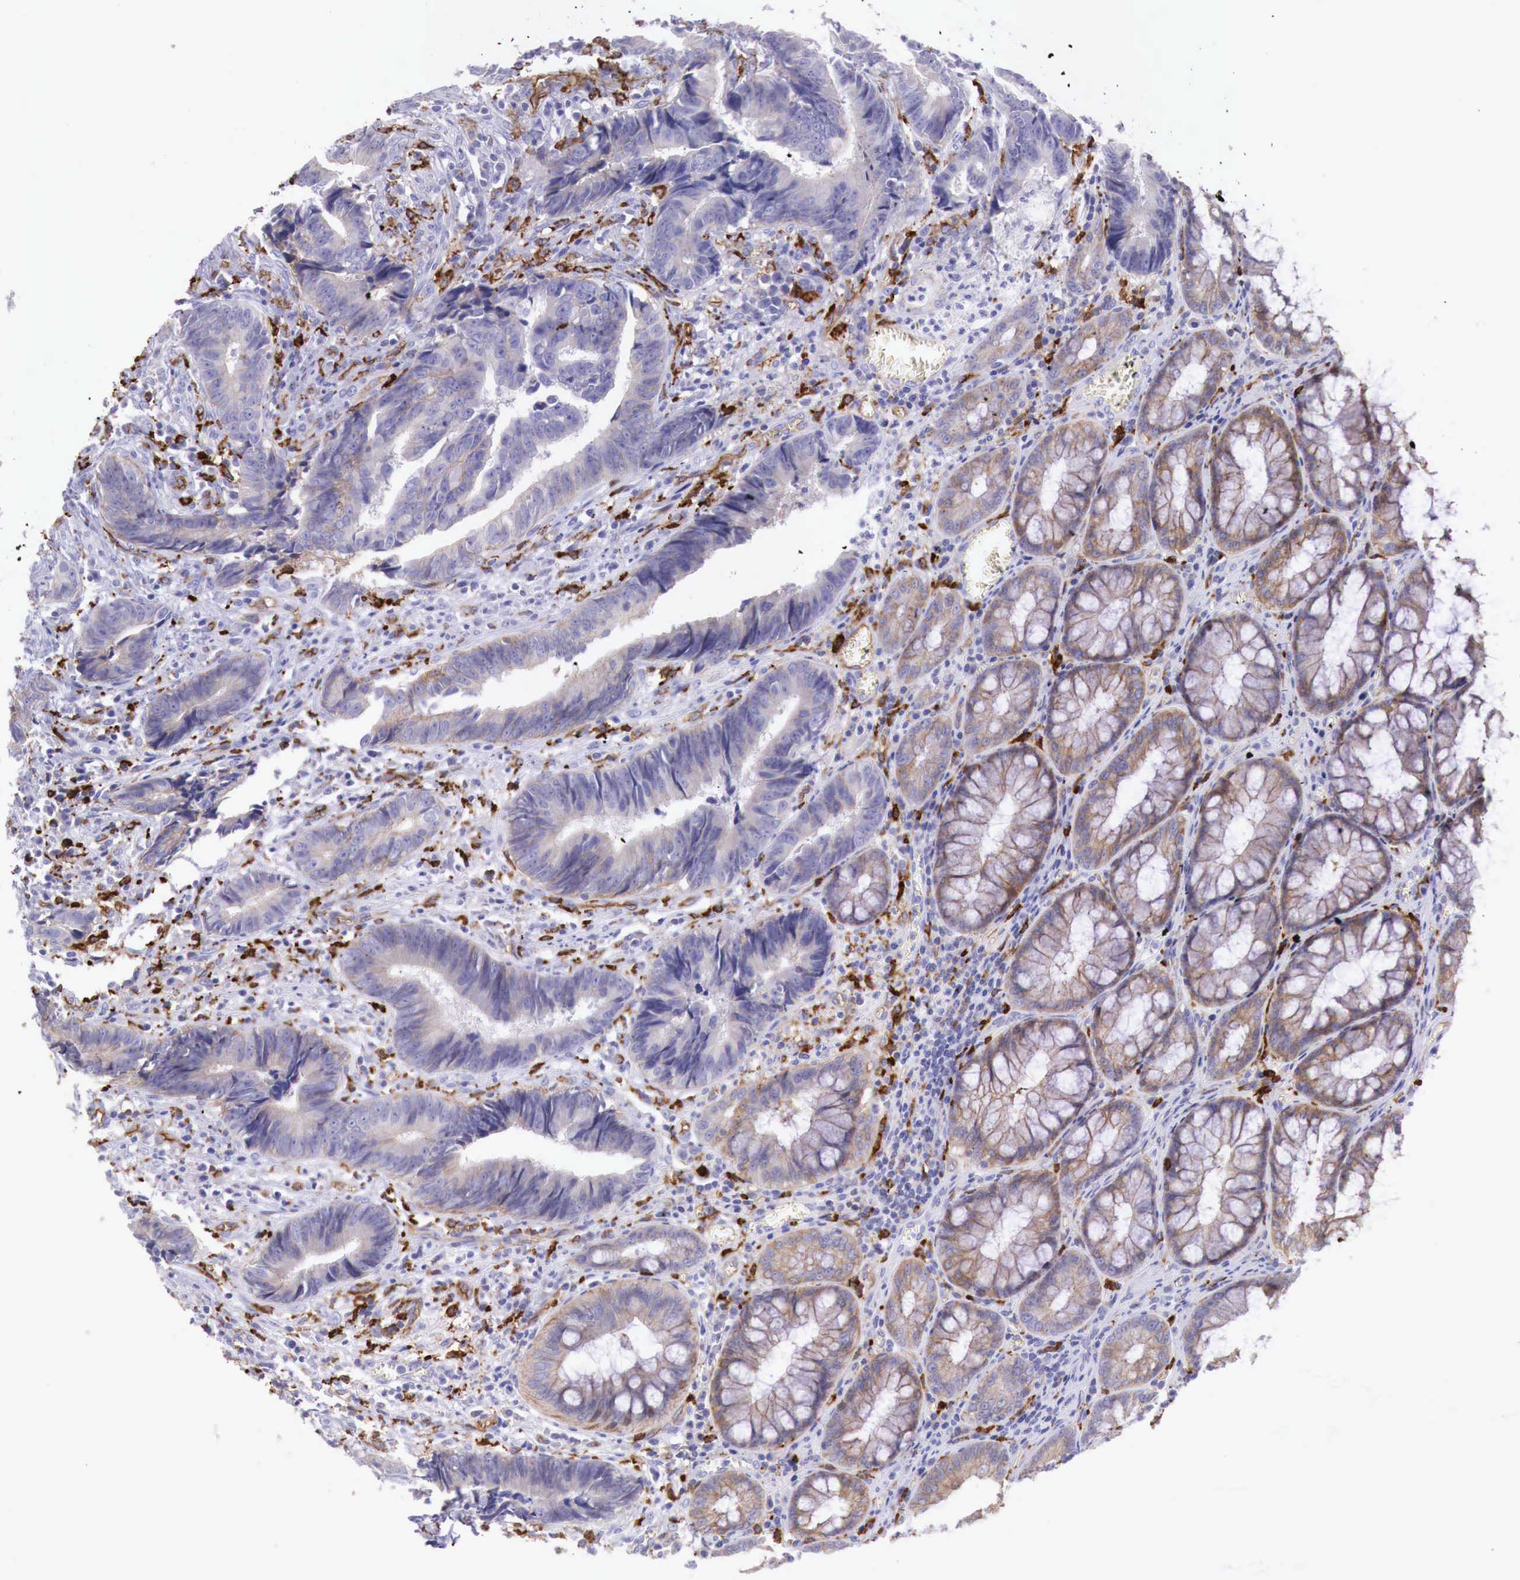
{"staining": {"intensity": "weak", "quantity": "25%-75%", "location": "cytoplasmic/membranous"}, "tissue": "colorectal cancer", "cell_type": "Tumor cells", "image_type": "cancer", "snomed": [{"axis": "morphology", "description": "Adenocarcinoma, NOS"}, {"axis": "topography", "description": "Rectum"}], "caption": "A brown stain shows weak cytoplasmic/membranous positivity of a protein in colorectal adenocarcinoma tumor cells.", "gene": "MSR1", "patient": {"sex": "female", "age": 98}}